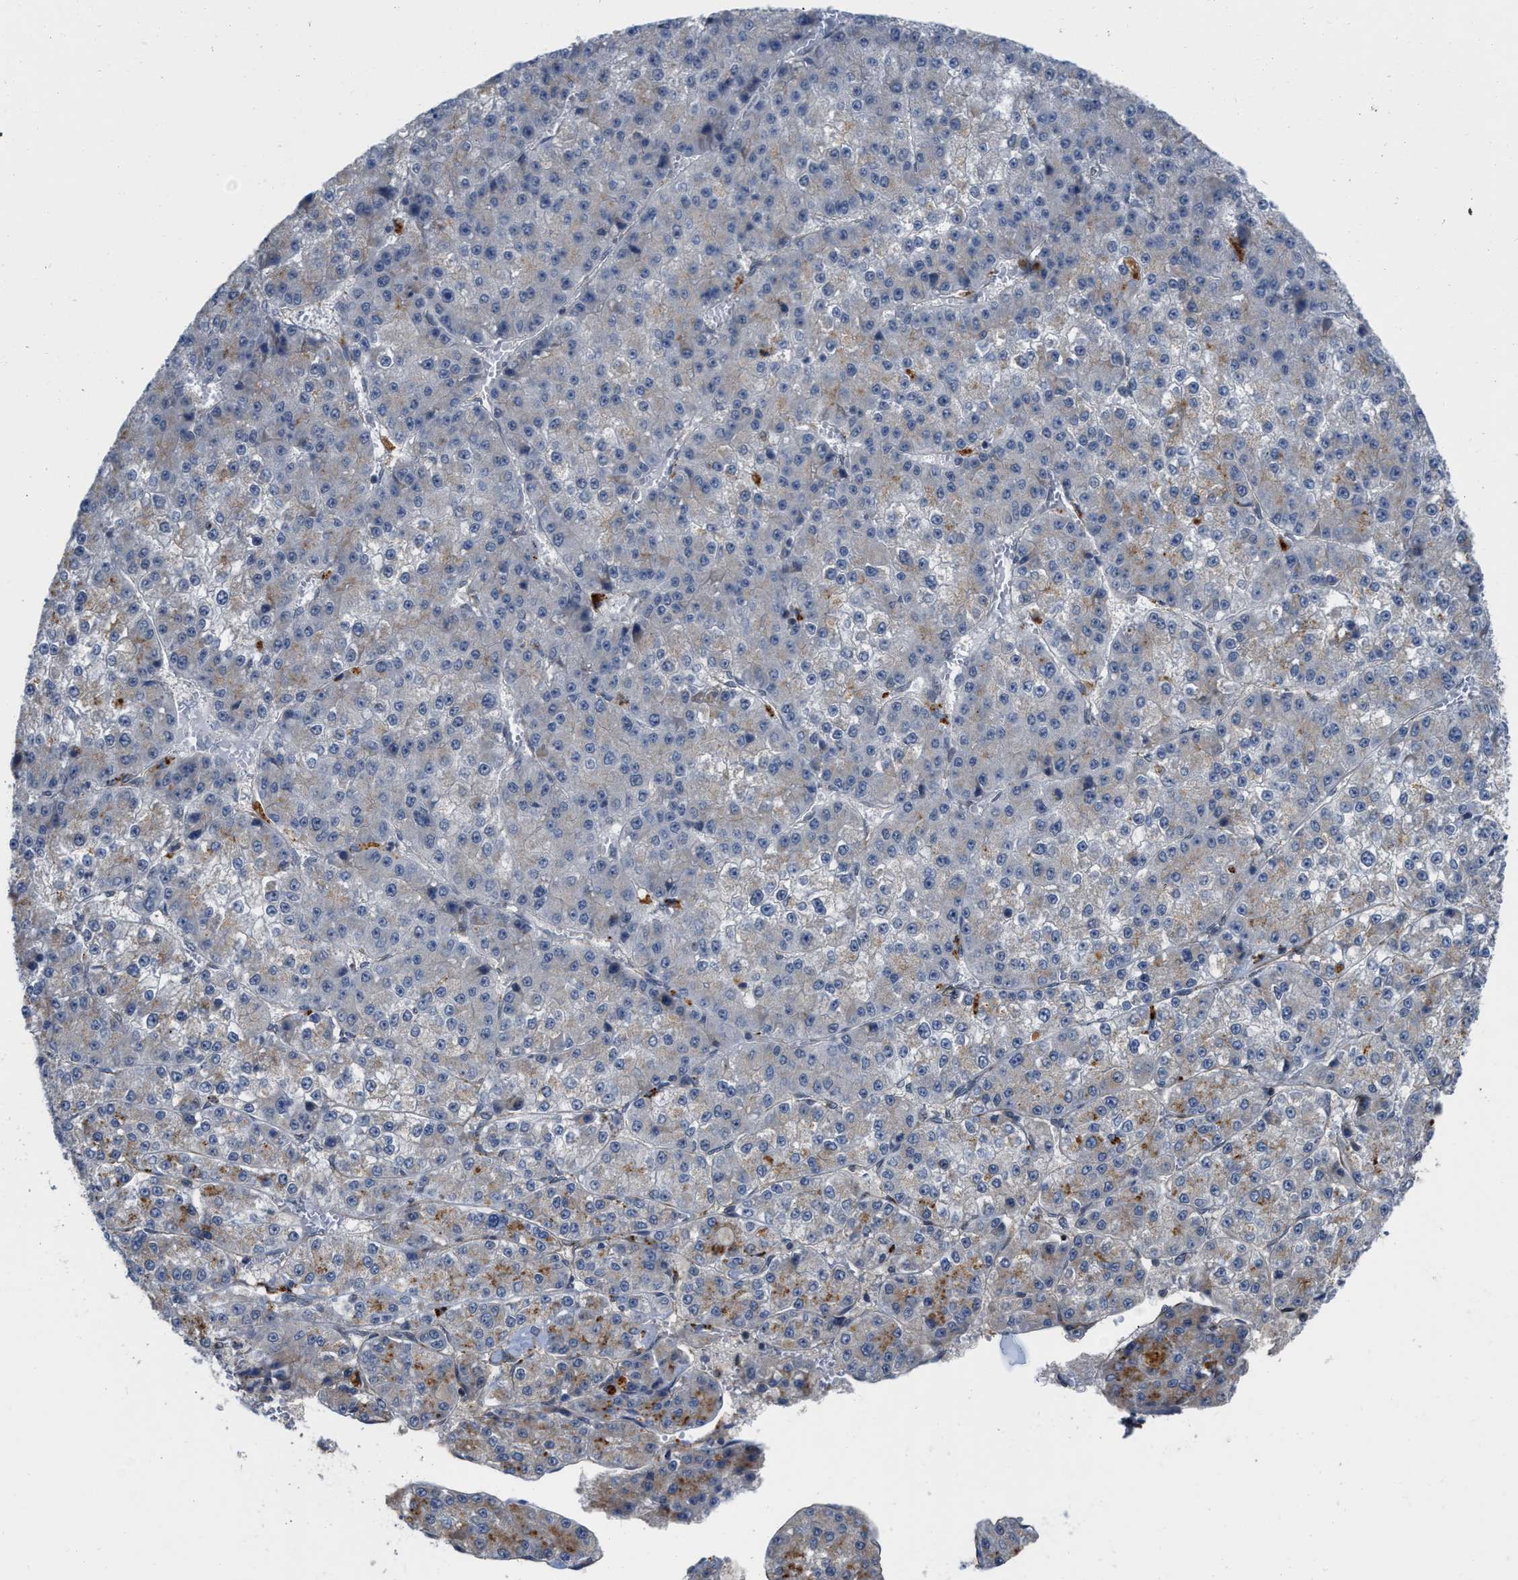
{"staining": {"intensity": "negative", "quantity": "none", "location": "none"}, "tissue": "liver cancer", "cell_type": "Tumor cells", "image_type": "cancer", "snomed": [{"axis": "morphology", "description": "Carcinoma, Hepatocellular, NOS"}, {"axis": "topography", "description": "Liver"}], "caption": "This micrograph is of liver hepatocellular carcinoma stained with immunohistochemistry to label a protein in brown with the nuclei are counter-stained blue. There is no staining in tumor cells. The staining is performed using DAB brown chromogen with nuclei counter-stained in using hematoxylin.", "gene": "NAPEPLD", "patient": {"sex": "female", "age": 73}}